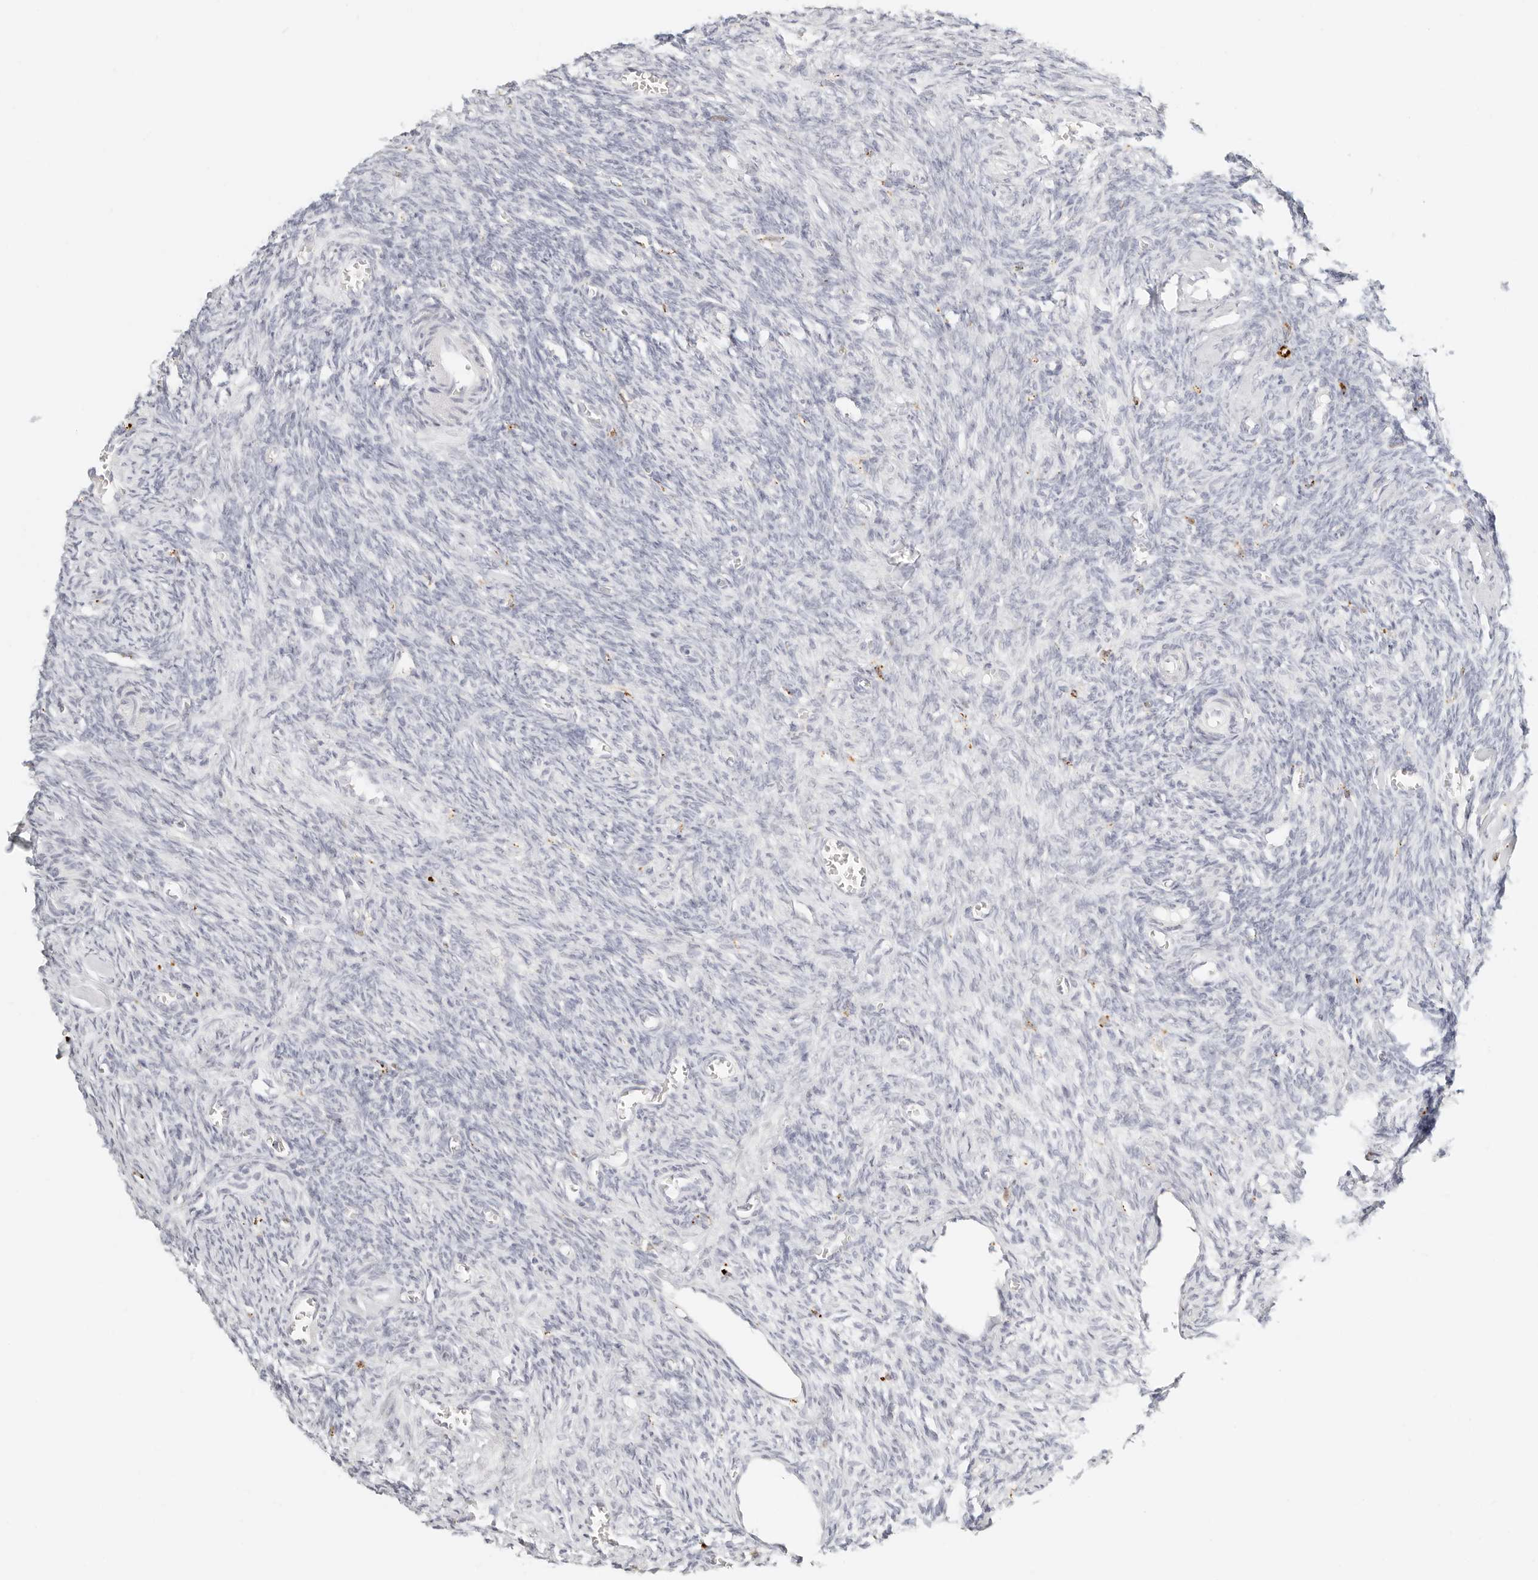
{"staining": {"intensity": "negative", "quantity": "none", "location": "none"}, "tissue": "ovary", "cell_type": "Ovarian stroma cells", "image_type": "normal", "snomed": [{"axis": "morphology", "description": "Normal tissue, NOS"}, {"axis": "topography", "description": "Ovary"}], "caption": "Immunohistochemical staining of unremarkable ovary exhibits no significant positivity in ovarian stroma cells. (Stains: DAB IHC with hematoxylin counter stain, Microscopy: brightfield microscopy at high magnification).", "gene": "RNASET2", "patient": {"sex": "female", "age": 27}}